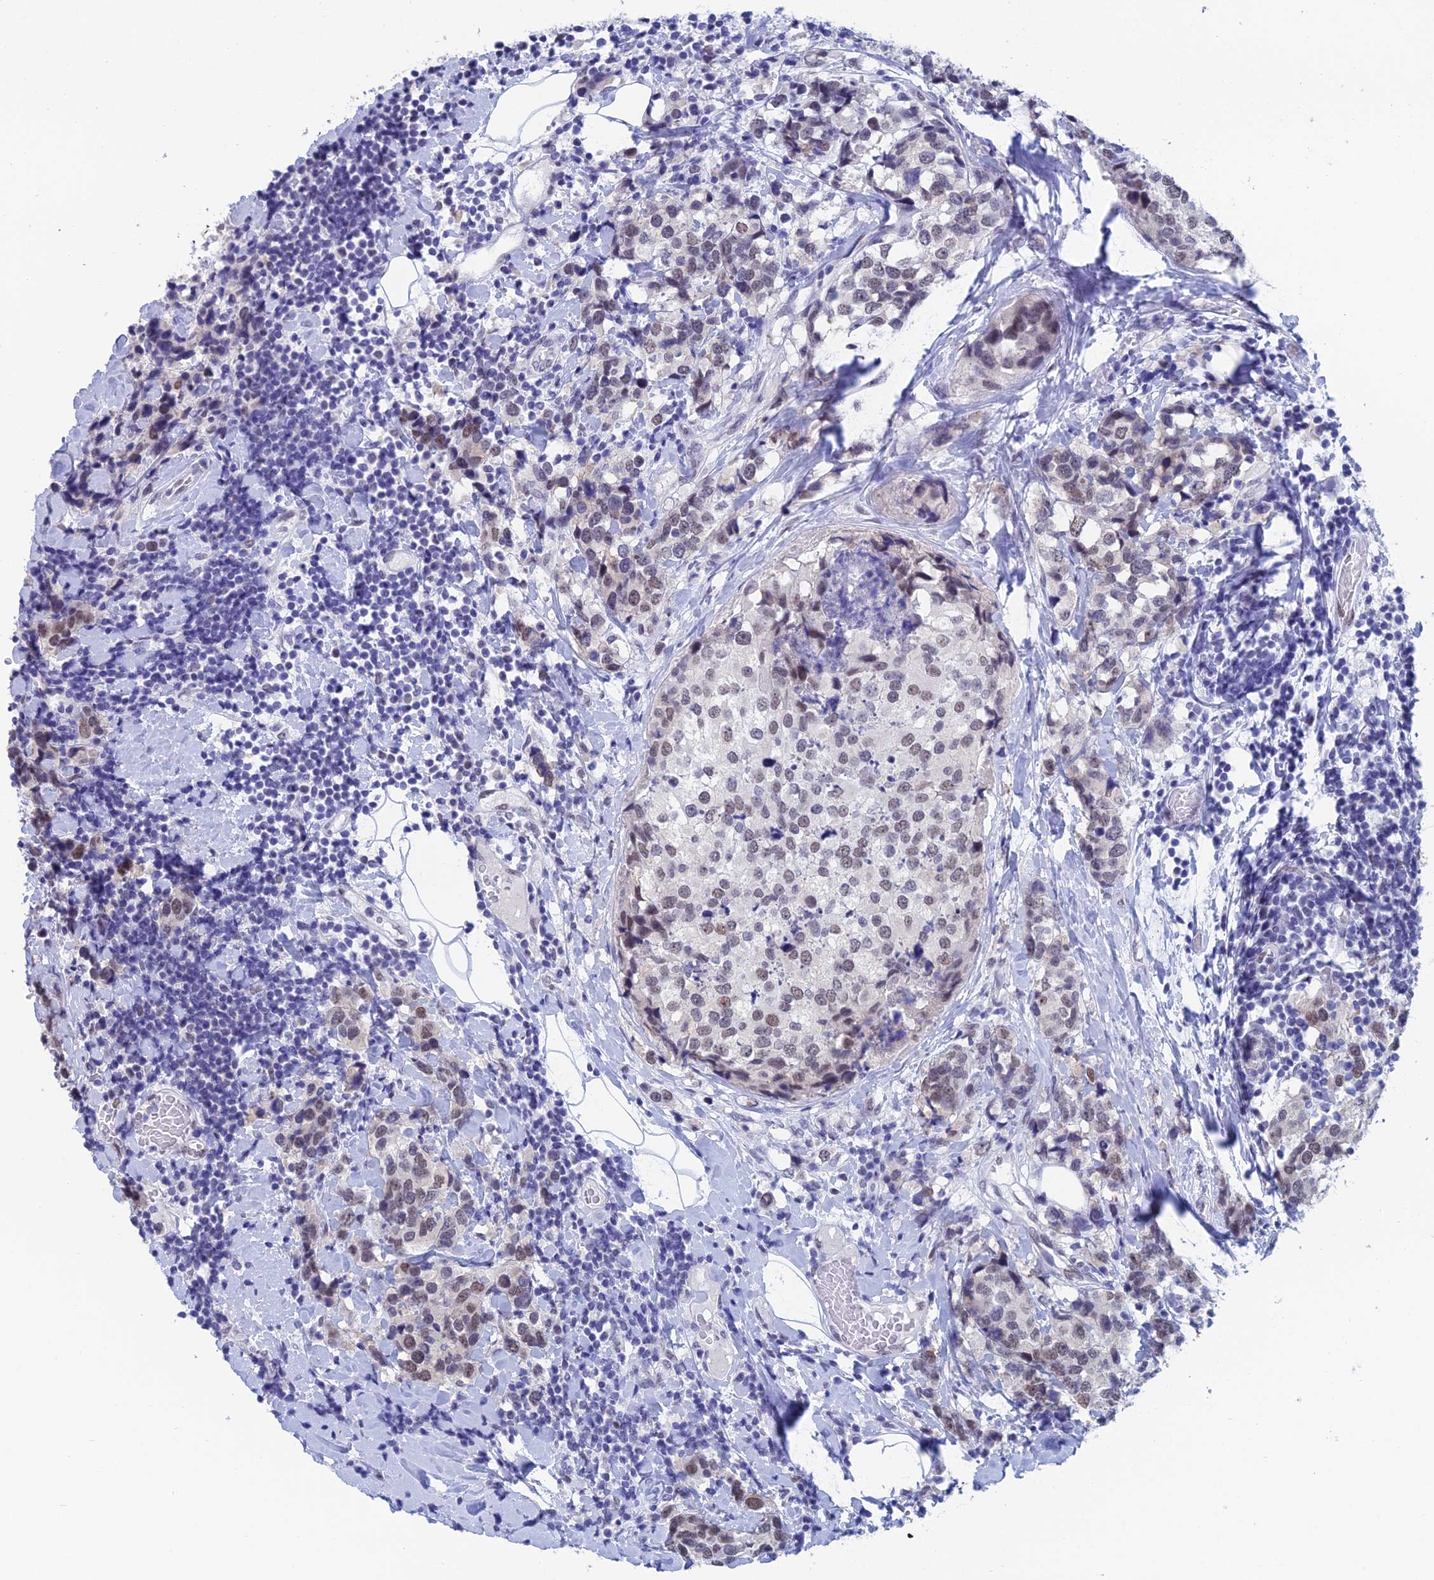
{"staining": {"intensity": "moderate", "quantity": "25%-75%", "location": "nuclear"}, "tissue": "breast cancer", "cell_type": "Tumor cells", "image_type": "cancer", "snomed": [{"axis": "morphology", "description": "Lobular carcinoma"}, {"axis": "topography", "description": "Breast"}], "caption": "High-power microscopy captured an immunohistochemistry (IHC) photomicrograph of breast lobular carcinoma, revealing moderate nuclear staining in approximately 25%-75% of tumor cells.", "gene": "NABP2", "patient": {"sex": "female", "age": 59}}